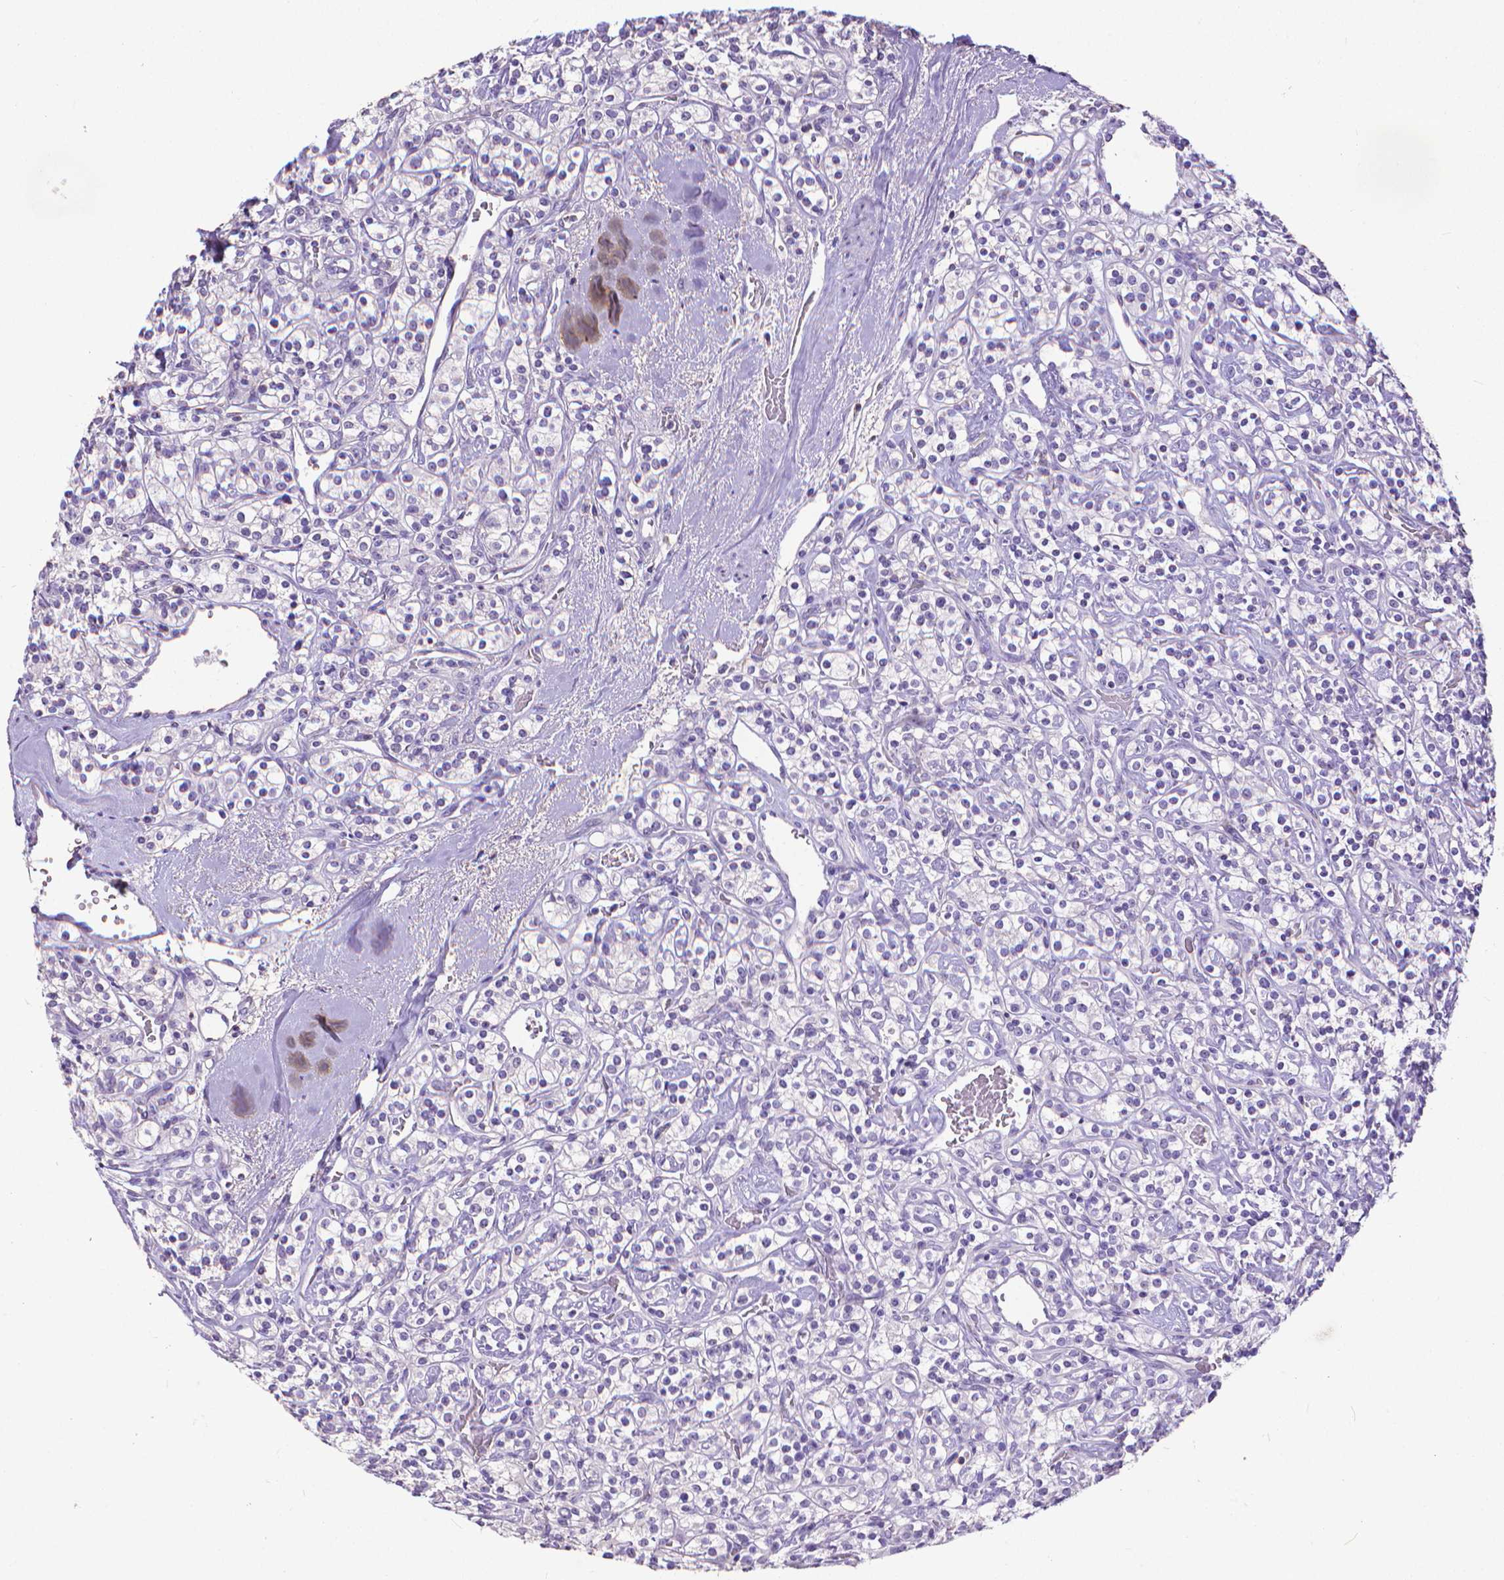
{"staining": {"intensity": "negative", "quantity": "none", "location": "none"}, "tissue": "renal cancer", "cell_type": "Tumor cells", "image_type": "cancer", "snomed": [{"axis": "morphology", "description": "Adenocarcinoma, NOS"}, {"axis": "topography", "description": "Kidney"}], "caption": "Tumor cells show no significant positivity in renal adenocarcinoma. (Brightfield microscopy of DAB (3,3'-diaminobenzidine) IHC at high magnification).", "gene": "CD4", "patient": {"sex": "male", "age": 77}}